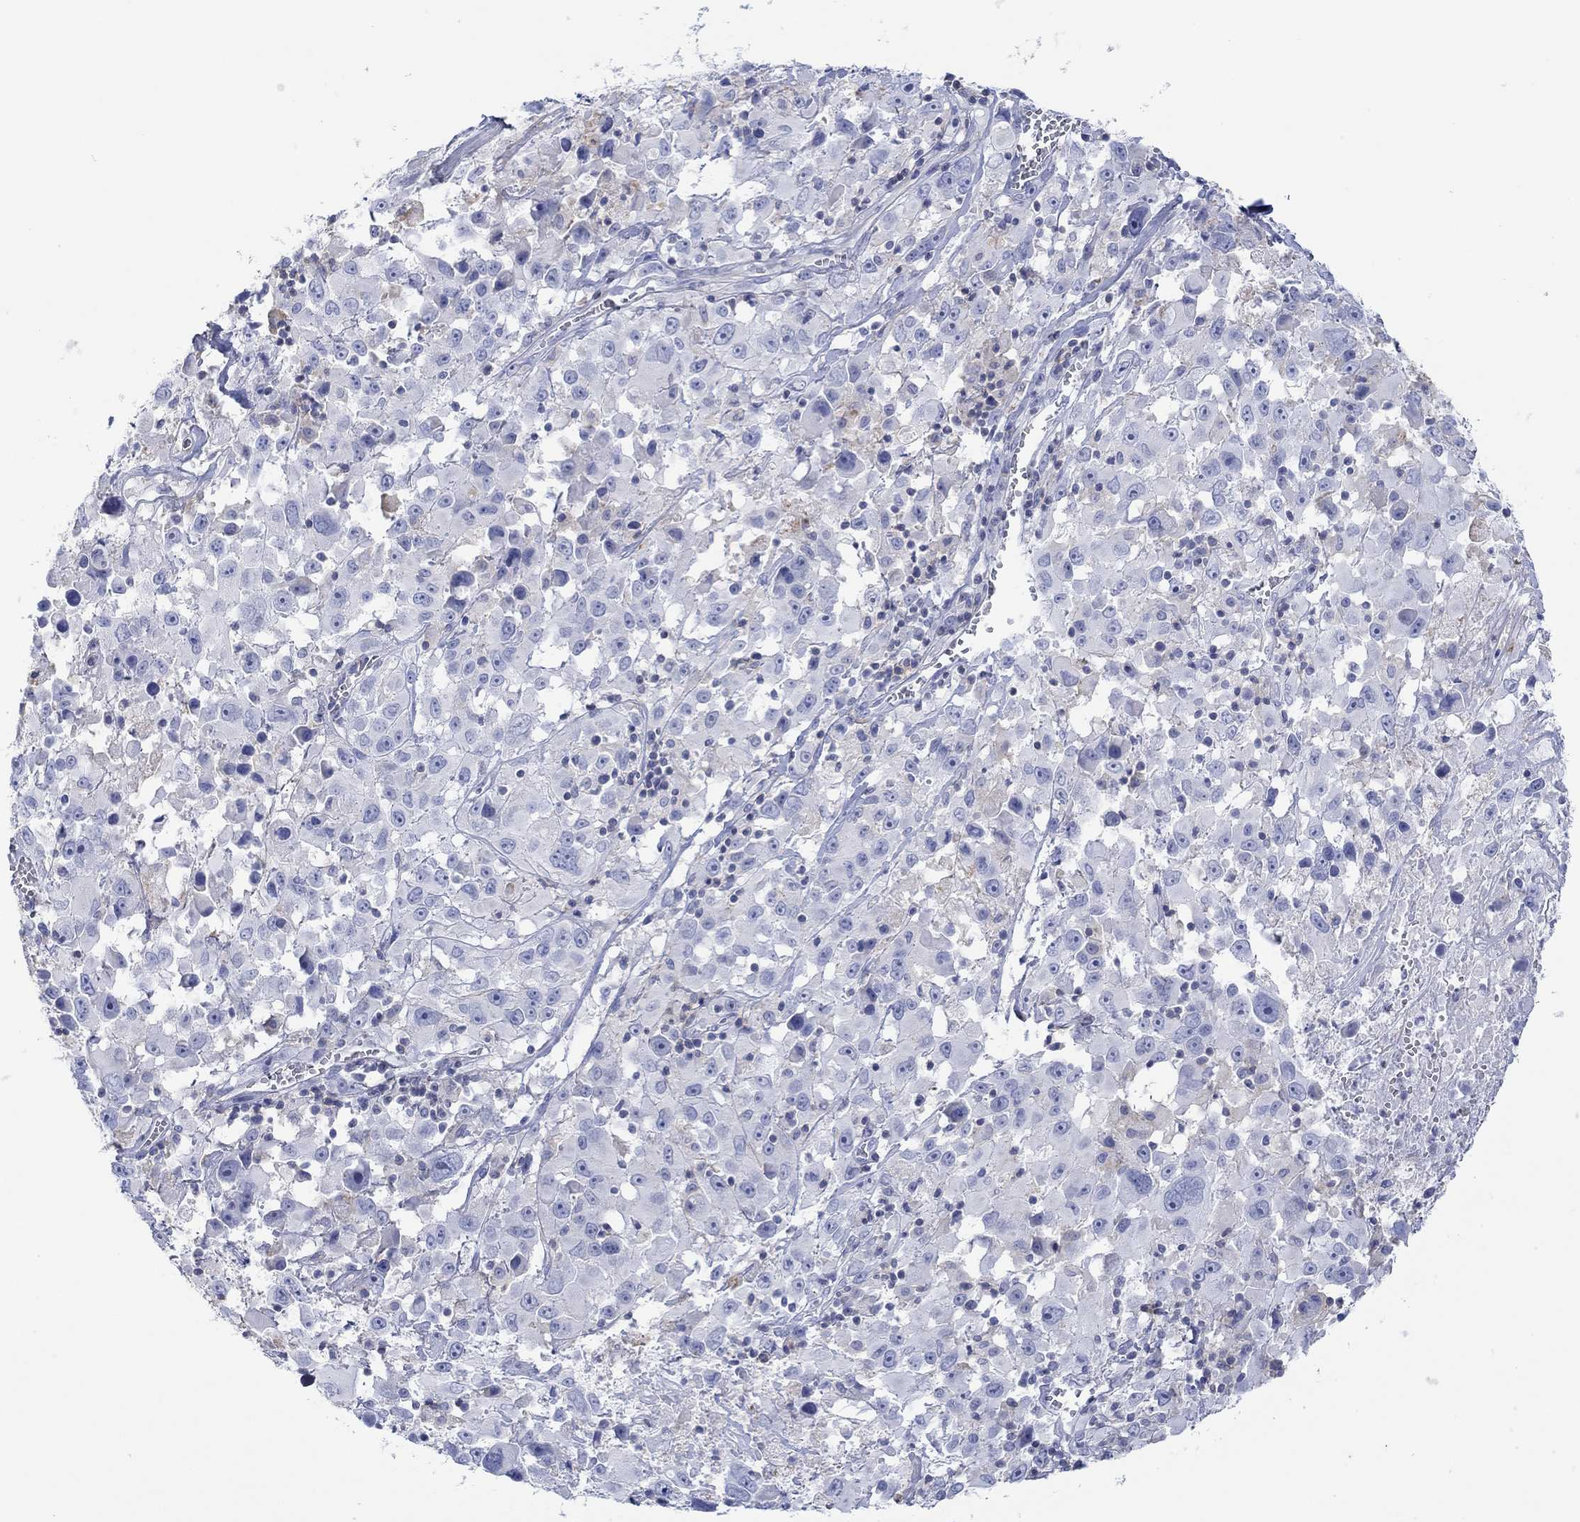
{"staining": {"intensity": "negative", "quantity": "none", "location": "none"}, "tissue": "melanoma", "cell_type": "Tumor cells", "image_type": "cancer", "snomed": [{"axis": "morphology", "description": "Malignant melanoma, Metastatic site"}, {"axis": "topography", "description": "Lymph node"}], "caption": "Tumor cells are negative for brown protein staining in melanoma.", "gene": "PPIL6", "patient": {"sex": "male", "age": 50}}